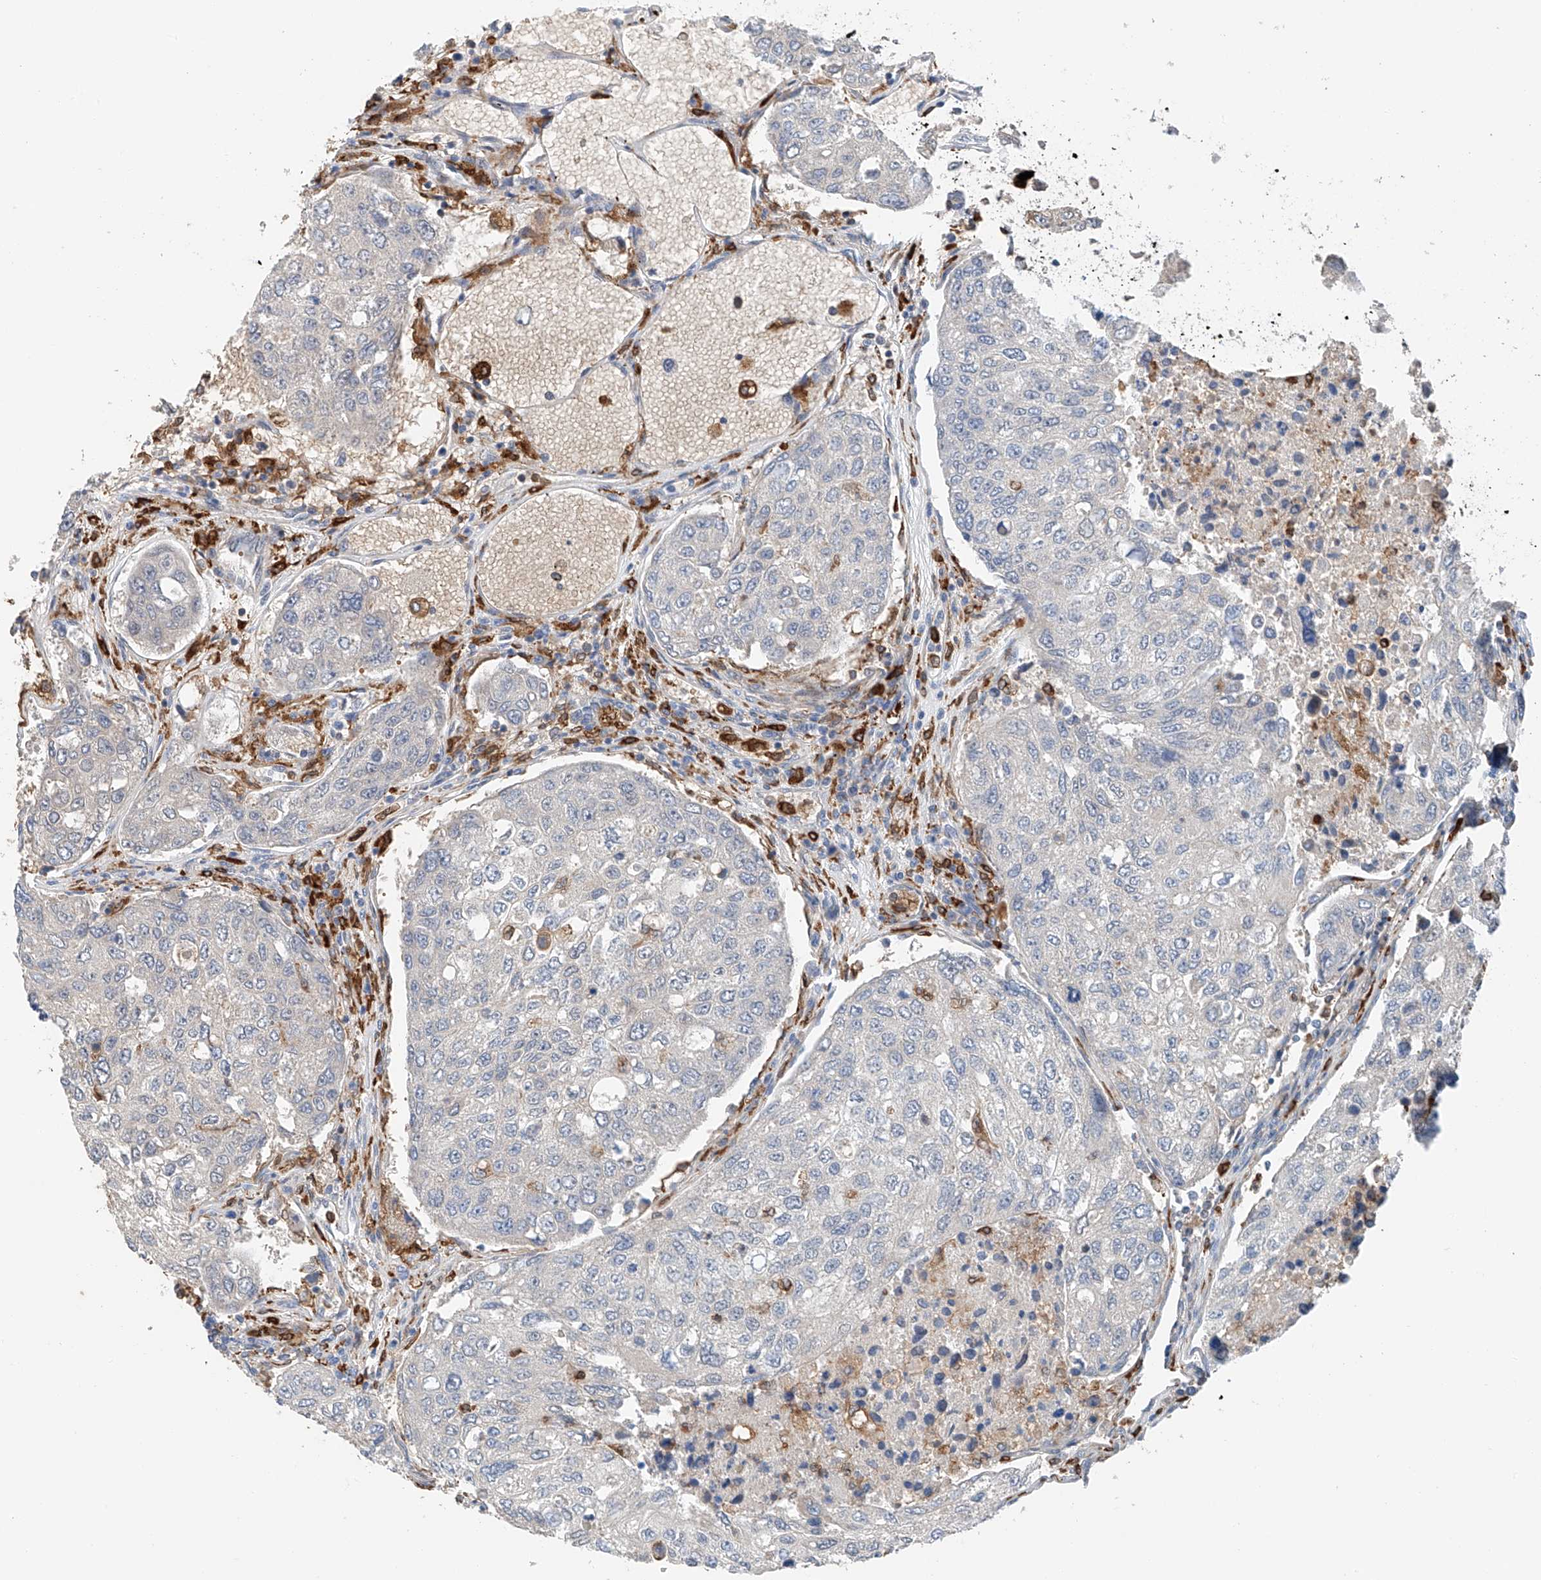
{"staining": {"intensity": "negative", "quantity": "none", "location": "none"}, "tissue": "urothelial cancer", "cell_type": "Tumor cells", "image_type": "cancer", "snomed": [{"axis": "morphology", "description": "Urothelial carcinoma, High grade"}, {"axis": "topography", "description": "Lymph node"}, {"axis": "topography", "description": "Urinary bladder"}], "caption": "Immunohistochemical staining of human urothelial carcinoma (high-grade) displays no significant positivity in tumor cells.", "gene": "TBXAS1", "patient": {"sex": "male", "age": 51}}